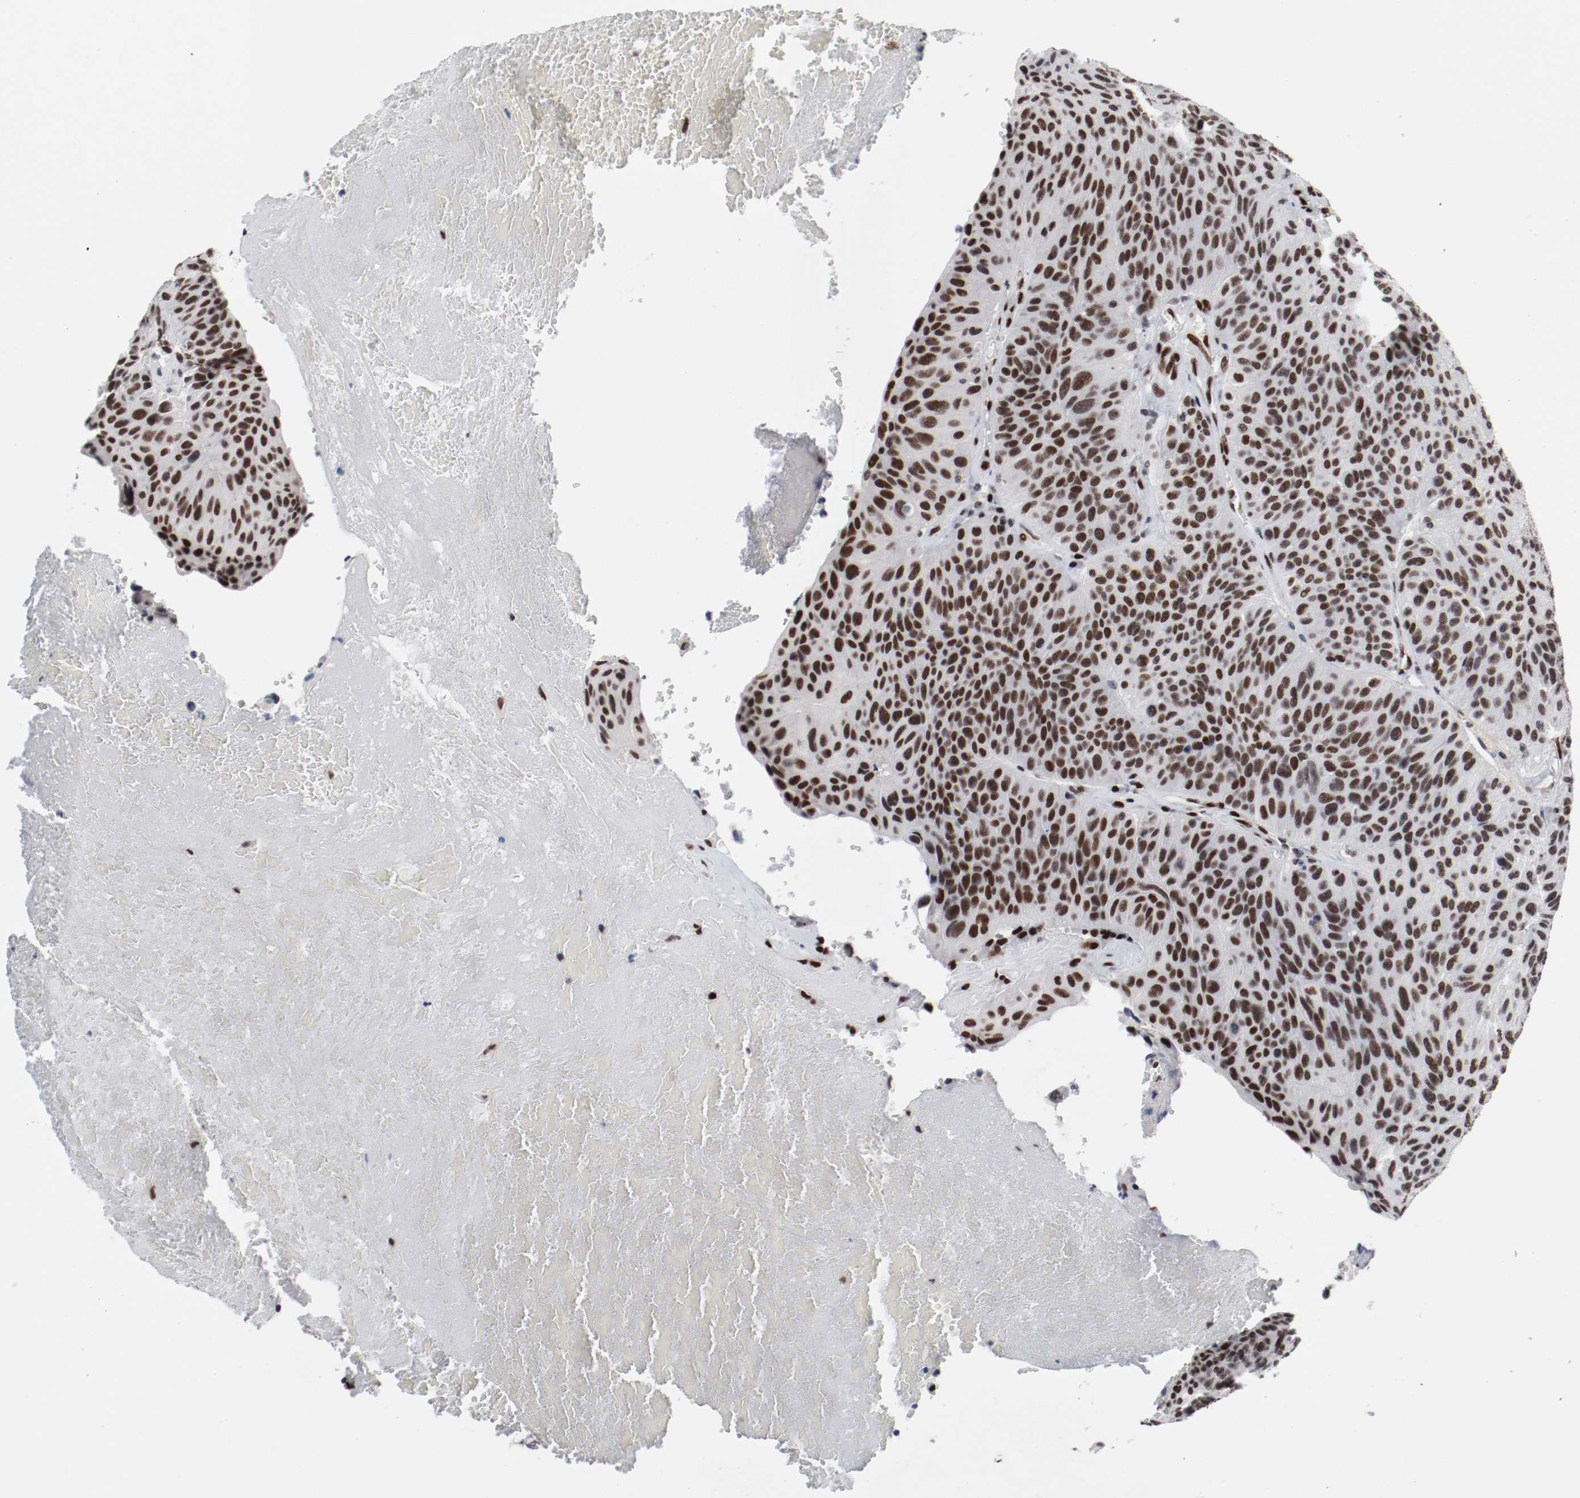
{"staining": {"intensity": "strong", "quantity": ">75%", "location": "nuclear"}, "tissue": "urothelial cancer", "cell_type": "Tumor cells", "image_type": "cancer", "snomed": [{"axis": "morphology", "description": "Urothelial carcinoma, High grade"}, {"axis": "topography", "description": "Urinary bladder"}], "caption": "Protein expression analysis of human urothelial carcinoma (high-grade) reveals strong nuclear positivity in about >75% of tumor cells. Using DAB (3,3'-diaminobenzidine) (brown) and hematoxylin (blue) stains, captured at high magnification using brightfield microscopy.", "gene": "MEF2D", "patient": {"sex": "male", "age": 66}}